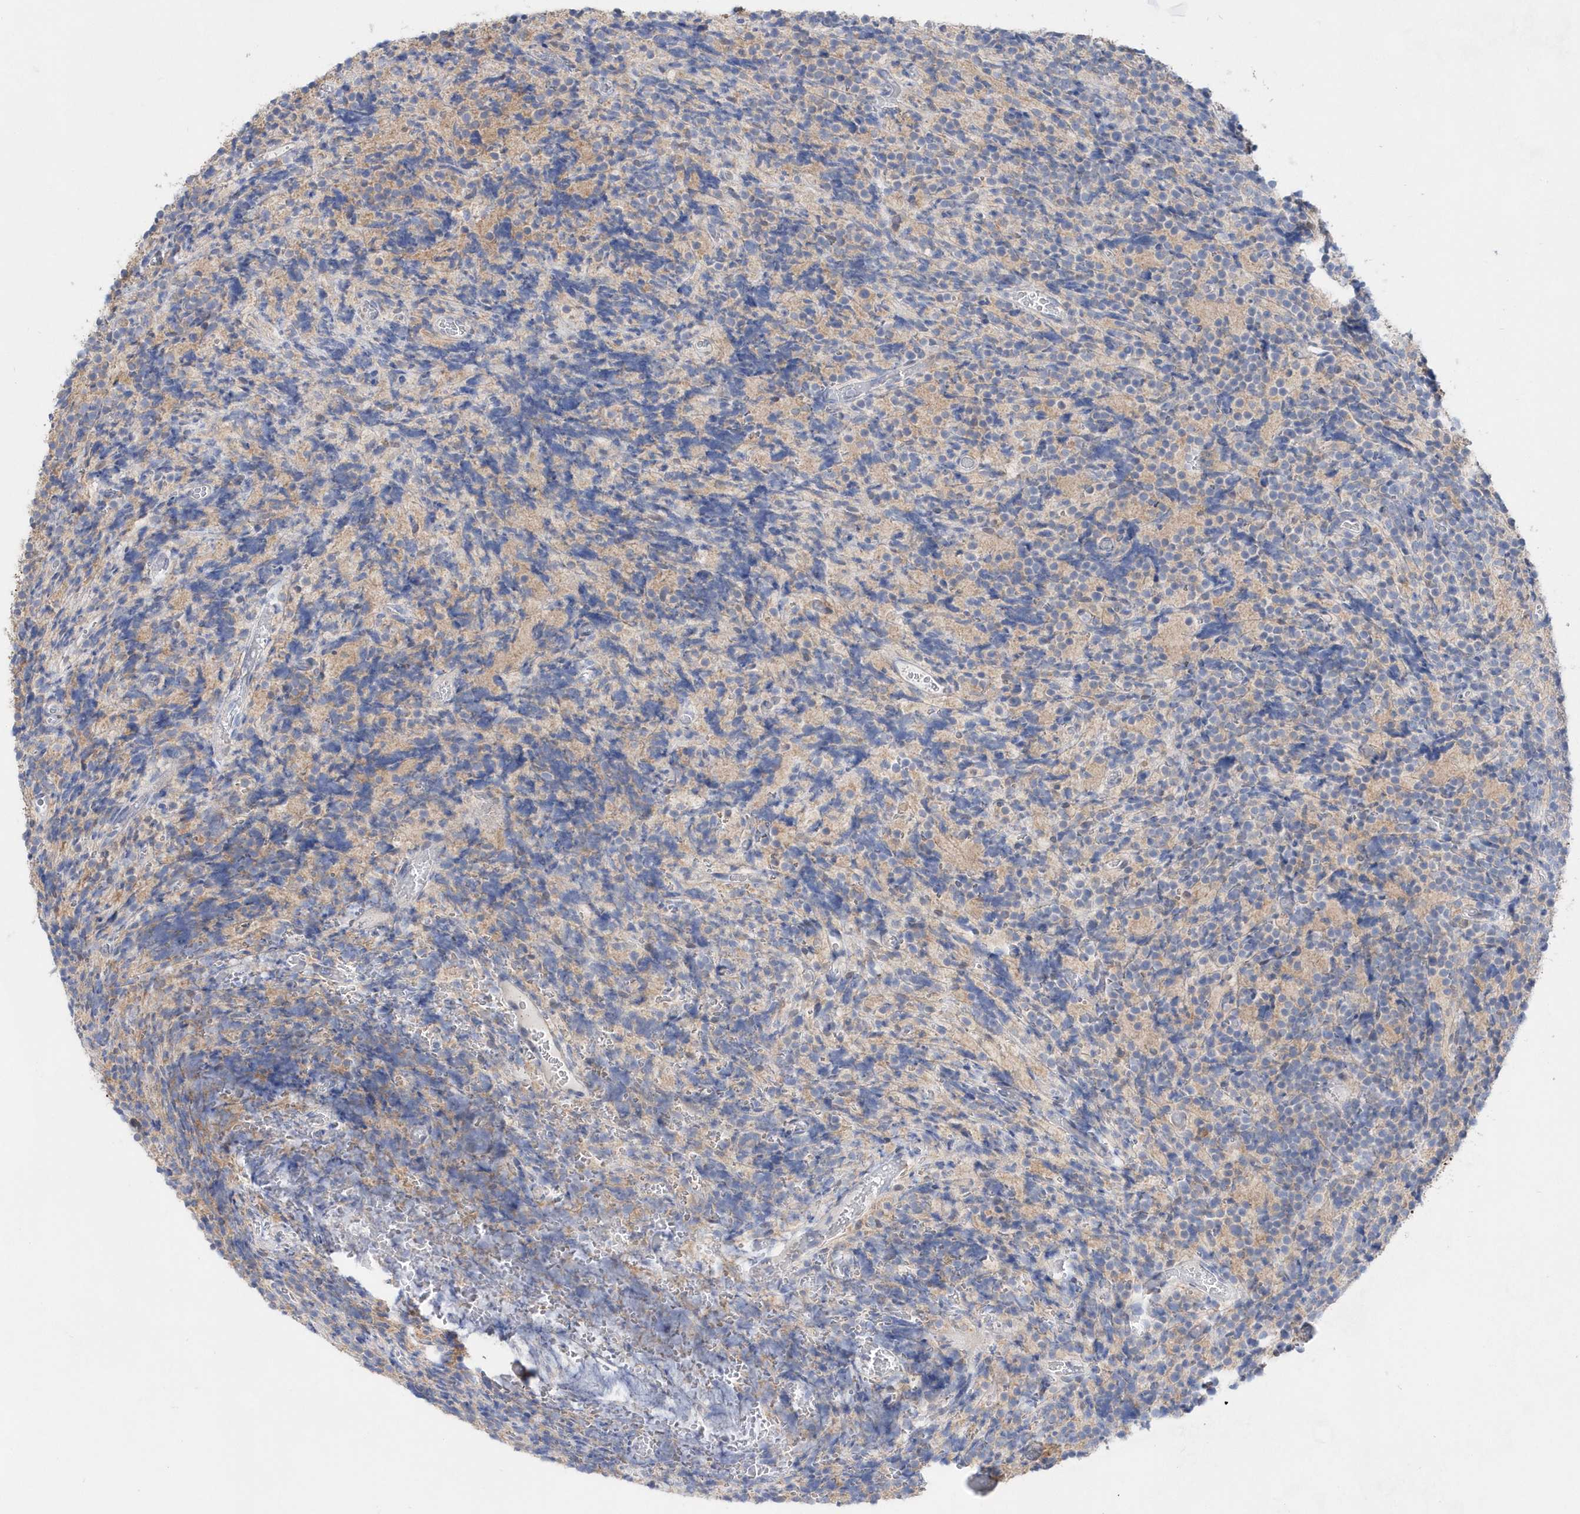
{"staining": {"intensity": "negative", "quantity": "none", "location": "none"}, "tissue": "glioma", "cell_type": "Tumor cells", "image_type": "cancer", "snomed": [{"axis": "morphology", "description": "Glioma, malignant, Low grade"}, {"axis": "topography", "description": "Brain"}], "caption": "Photomicrograph shows no significant protein staining in tumor cells of glioma. (DAB immunohistochemistry, high magnification).", "gene": "BDH2", "patient": {"sex": "female", "age": 1}}